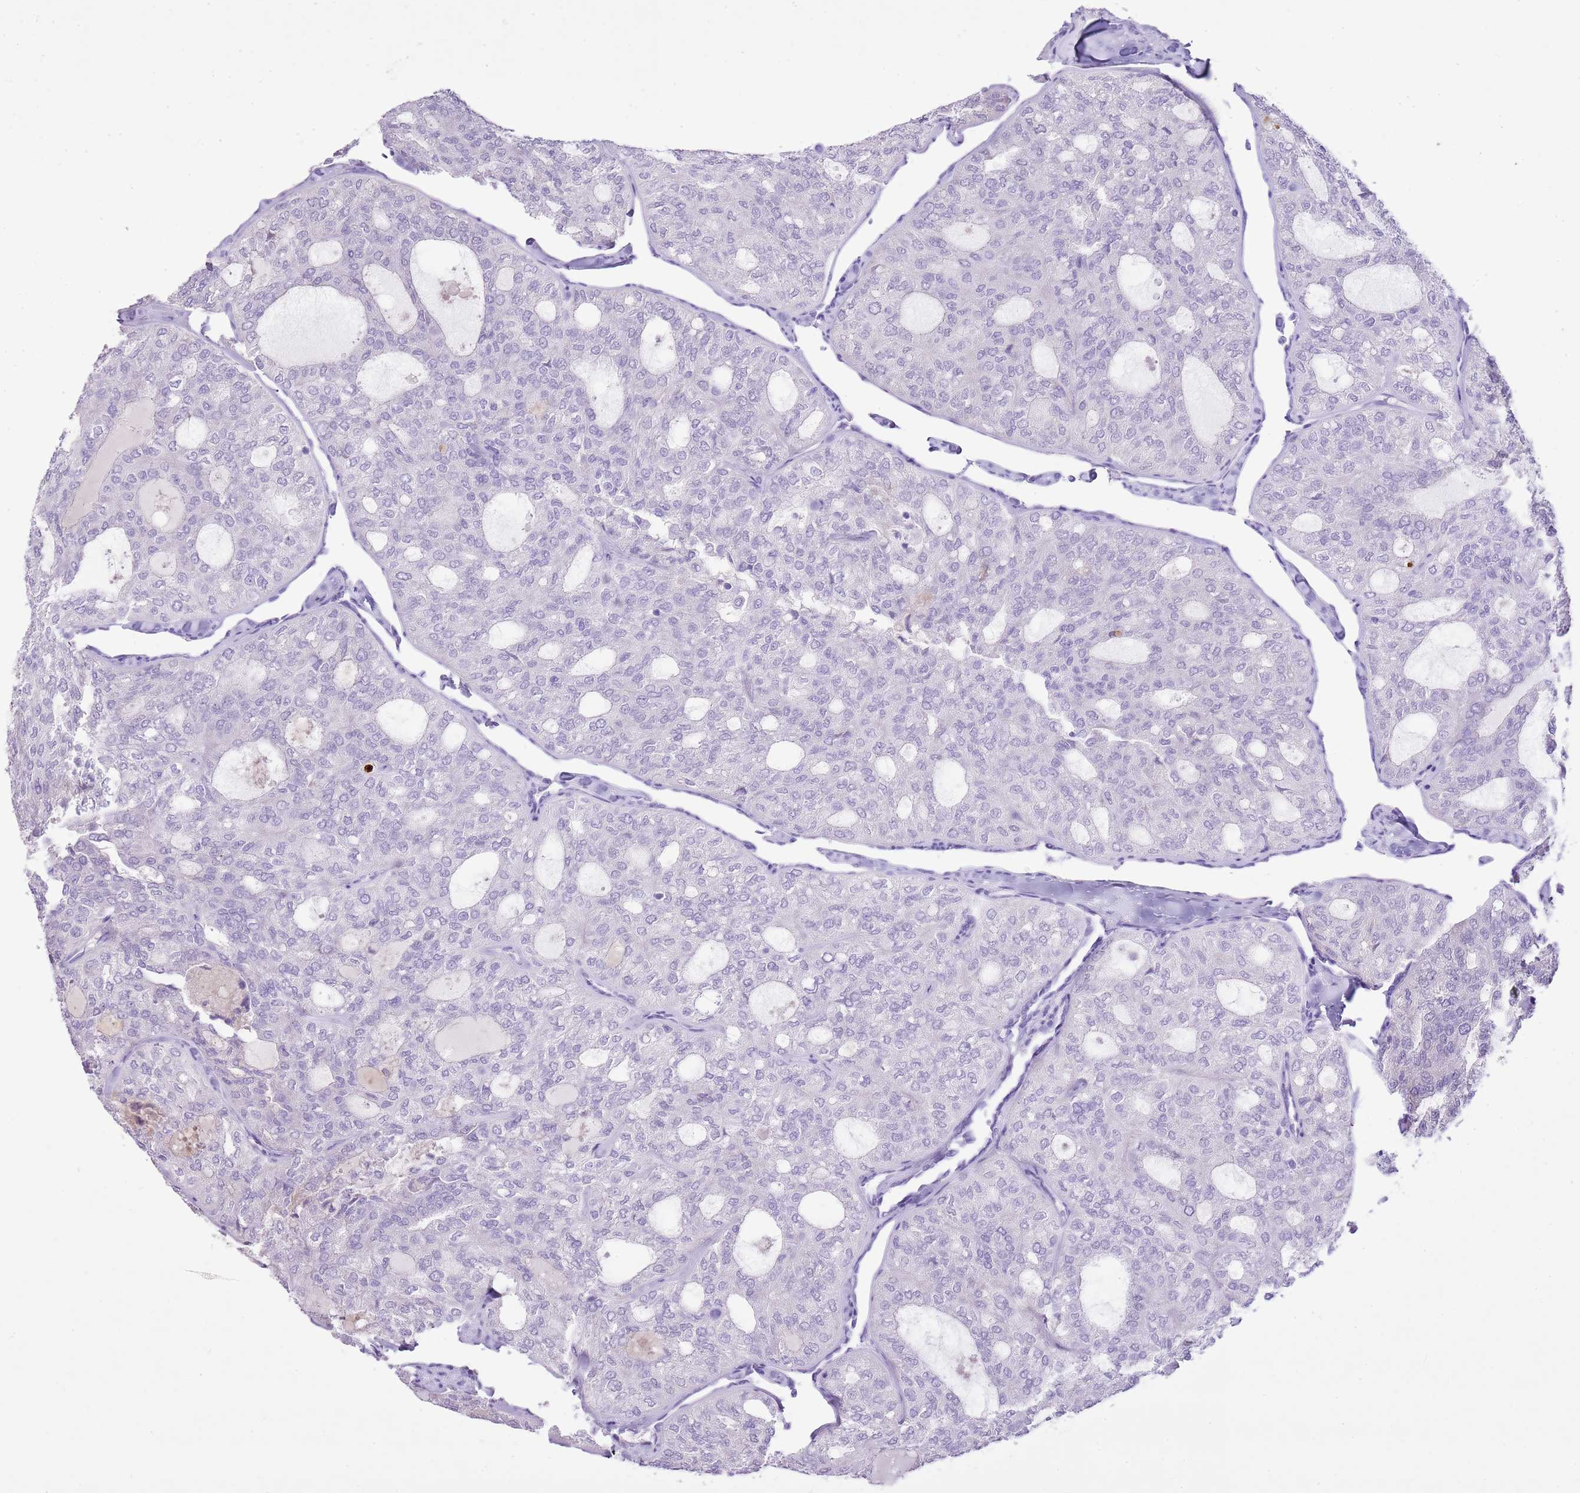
{"staining": {"intensity": "negative", "quantity": "none", "location": "none"}, "tissue": "thyroid cancer", "cell_type": "Tumor cells", "image_type": "cancer", "snomed": [{"axis": "morphology", "description": "Follicular adenoma carcinoma, NOS"}, {"axis": "topography", "description": "Thyroid gland"}], "caption": "Immunohistochemistry (IHC) photomicrograph of neoplastic tissue: thyroid follicular adenoma carcinoma stained with DAB (3,3'-diaminobenzidine) shows no significant protein staining in tumor cells.", "gene": "XPO7", "patient": {"sex": "male", "age": 75}}